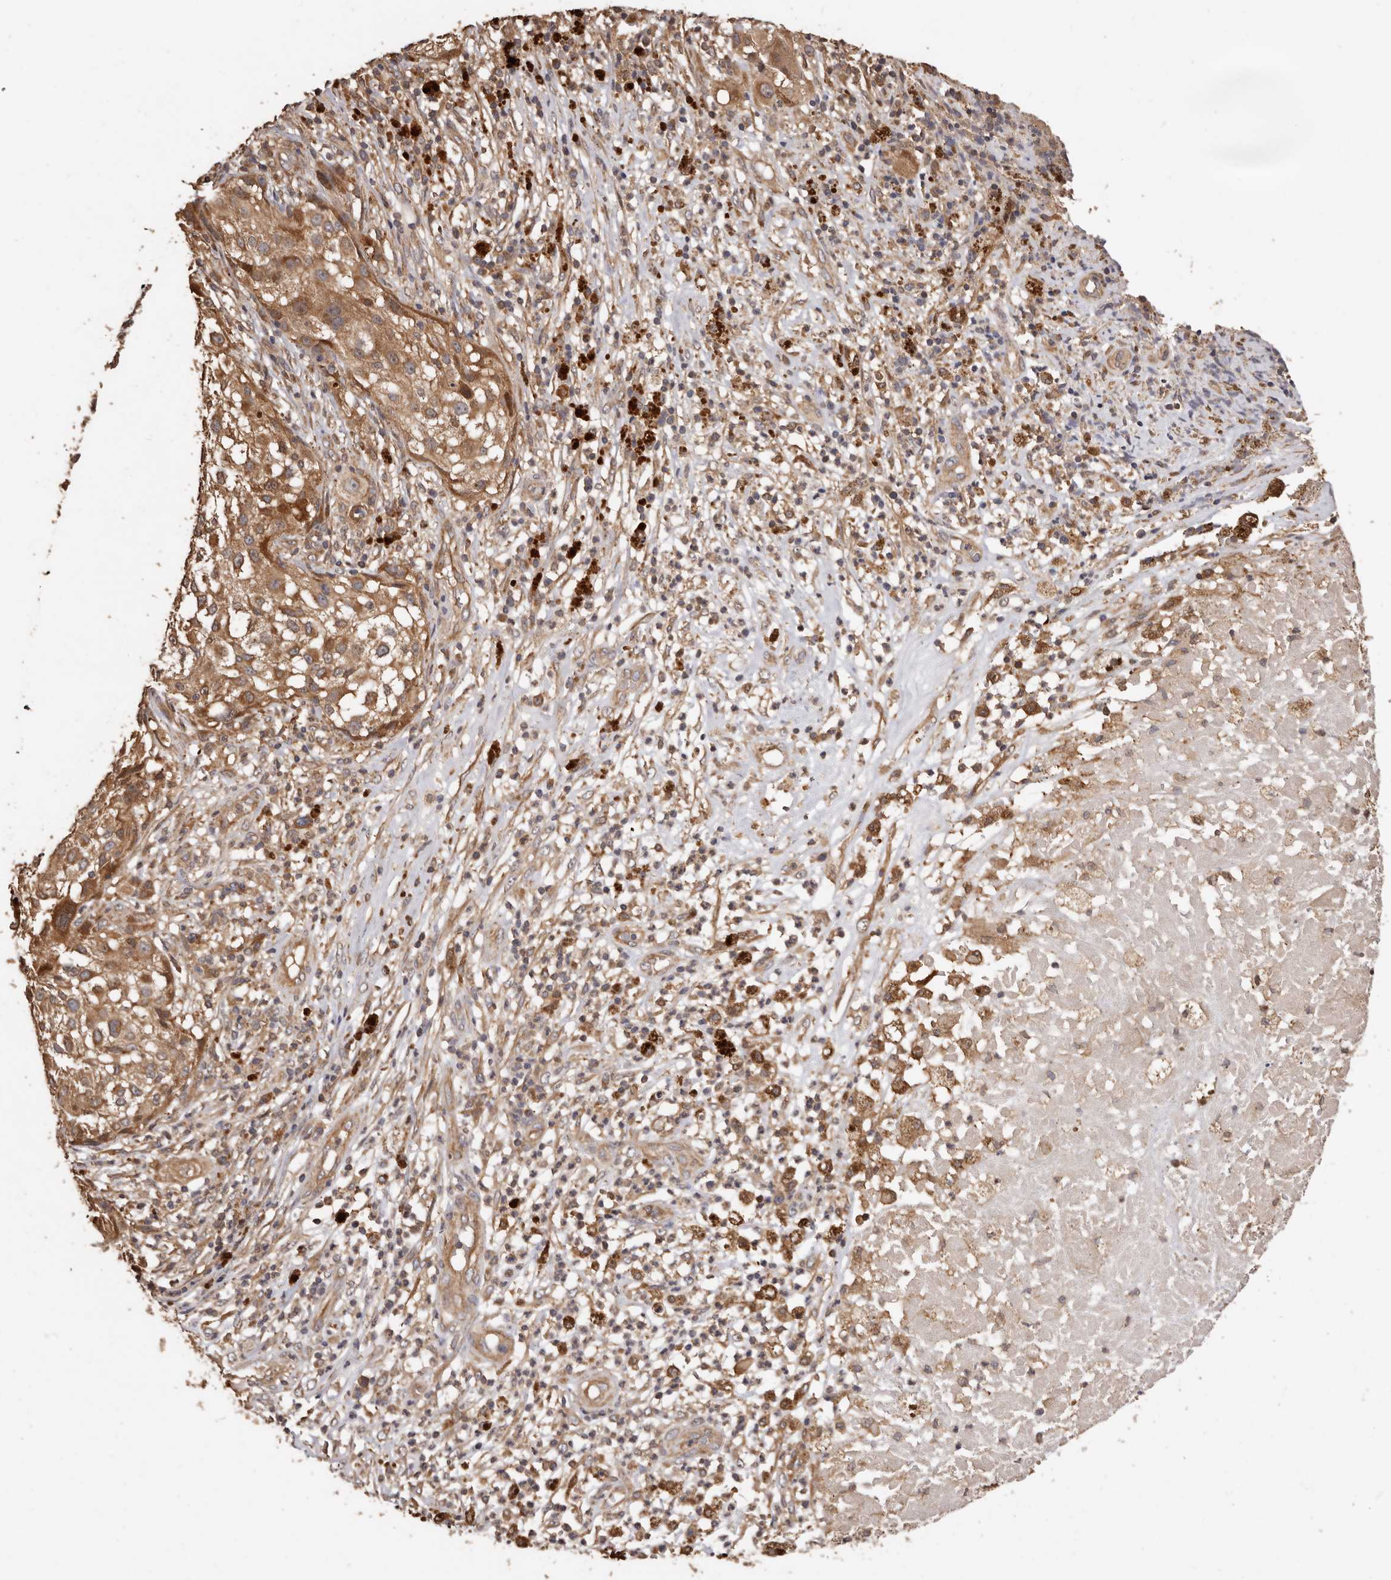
{"staining": {"intensity": "moderate", "quantity": ">75%", "location": "cytoplasmic/membranous"}, "tissue": "melanoma", "cell_type": "Tumor cells", "image_type": "cancer", "snomed": [{"axis": "morphology", "description": "Necrosis, NOS"}, {"axis": "morphology", "description": "Malignant melanoma, NOS"}, {"axis": "topography", "description": "Skin"}], "caption": "Malignant melanoma stained with DAB (3,3'-diaminobenzidine) immunohistochemistry (IHC) shows medium levels of moderate cytoplasmic/membranous positivity in approximately >75% of tumor cells.", "gene": "COQ8B", "patient": {"sex": "female", "age": 87}}